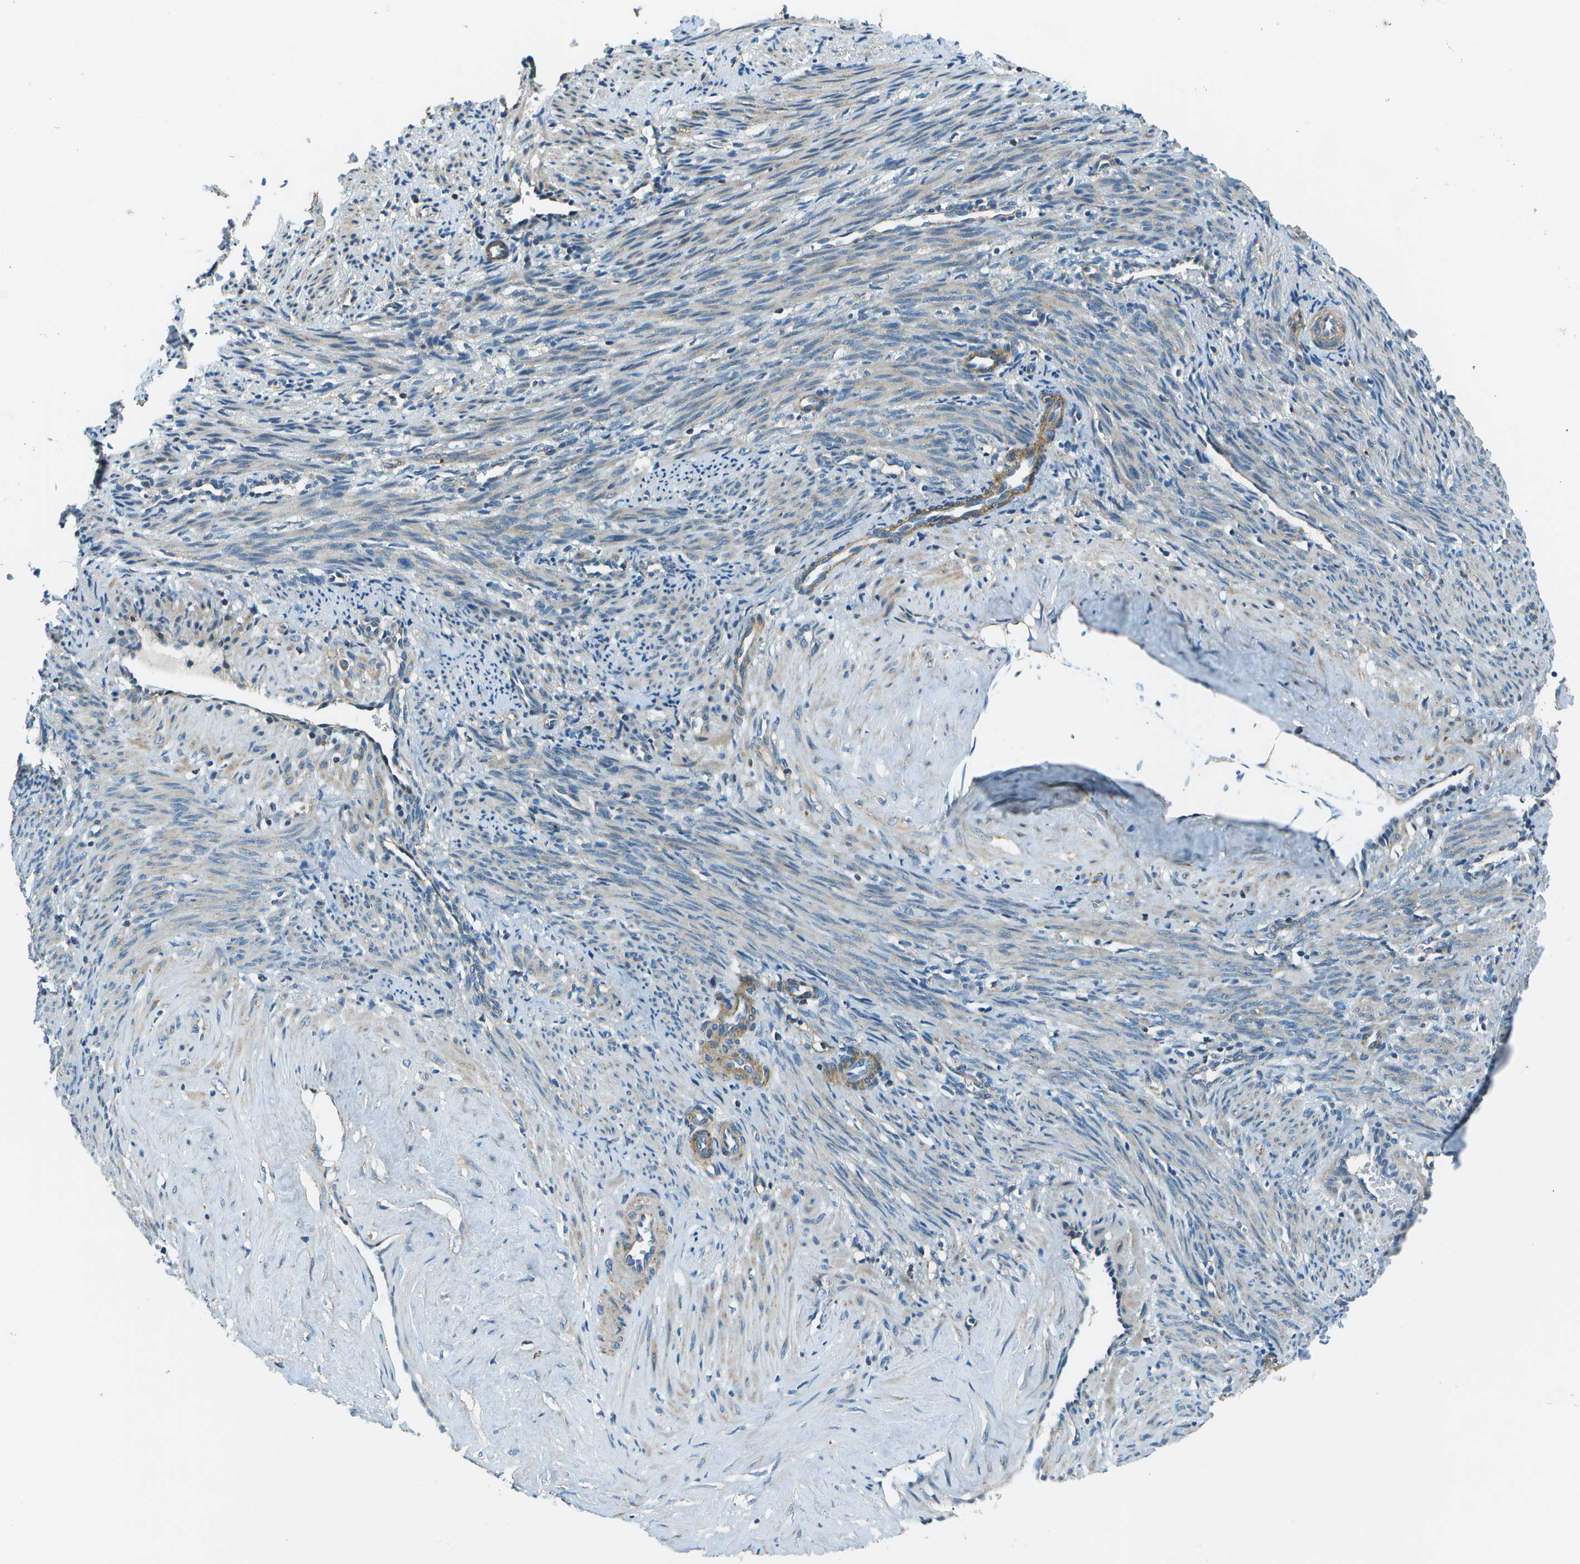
{"staining": {"intensity": "weak", "quantity": "25%-75%", "location": "cytoplasmic/membranous"}, "tissue": "smooth muscle", "cell_type": "Smooth muscle cells", "image_type": "normal", "snomed": [{"axis": "morphology", "description": "Normal tissue, NOS"}, {"axis": "topography", "description": "Endometrium"}], "caption": "Brown immunohistochemical staining in unremarkable smooth muscle demonstrates weak cytoplasmic/membranous staining in approximately 25%-75% of smooth muscle cells.", "gene": "TMEM51", "patient": {"sex": "female", "age": 33}}